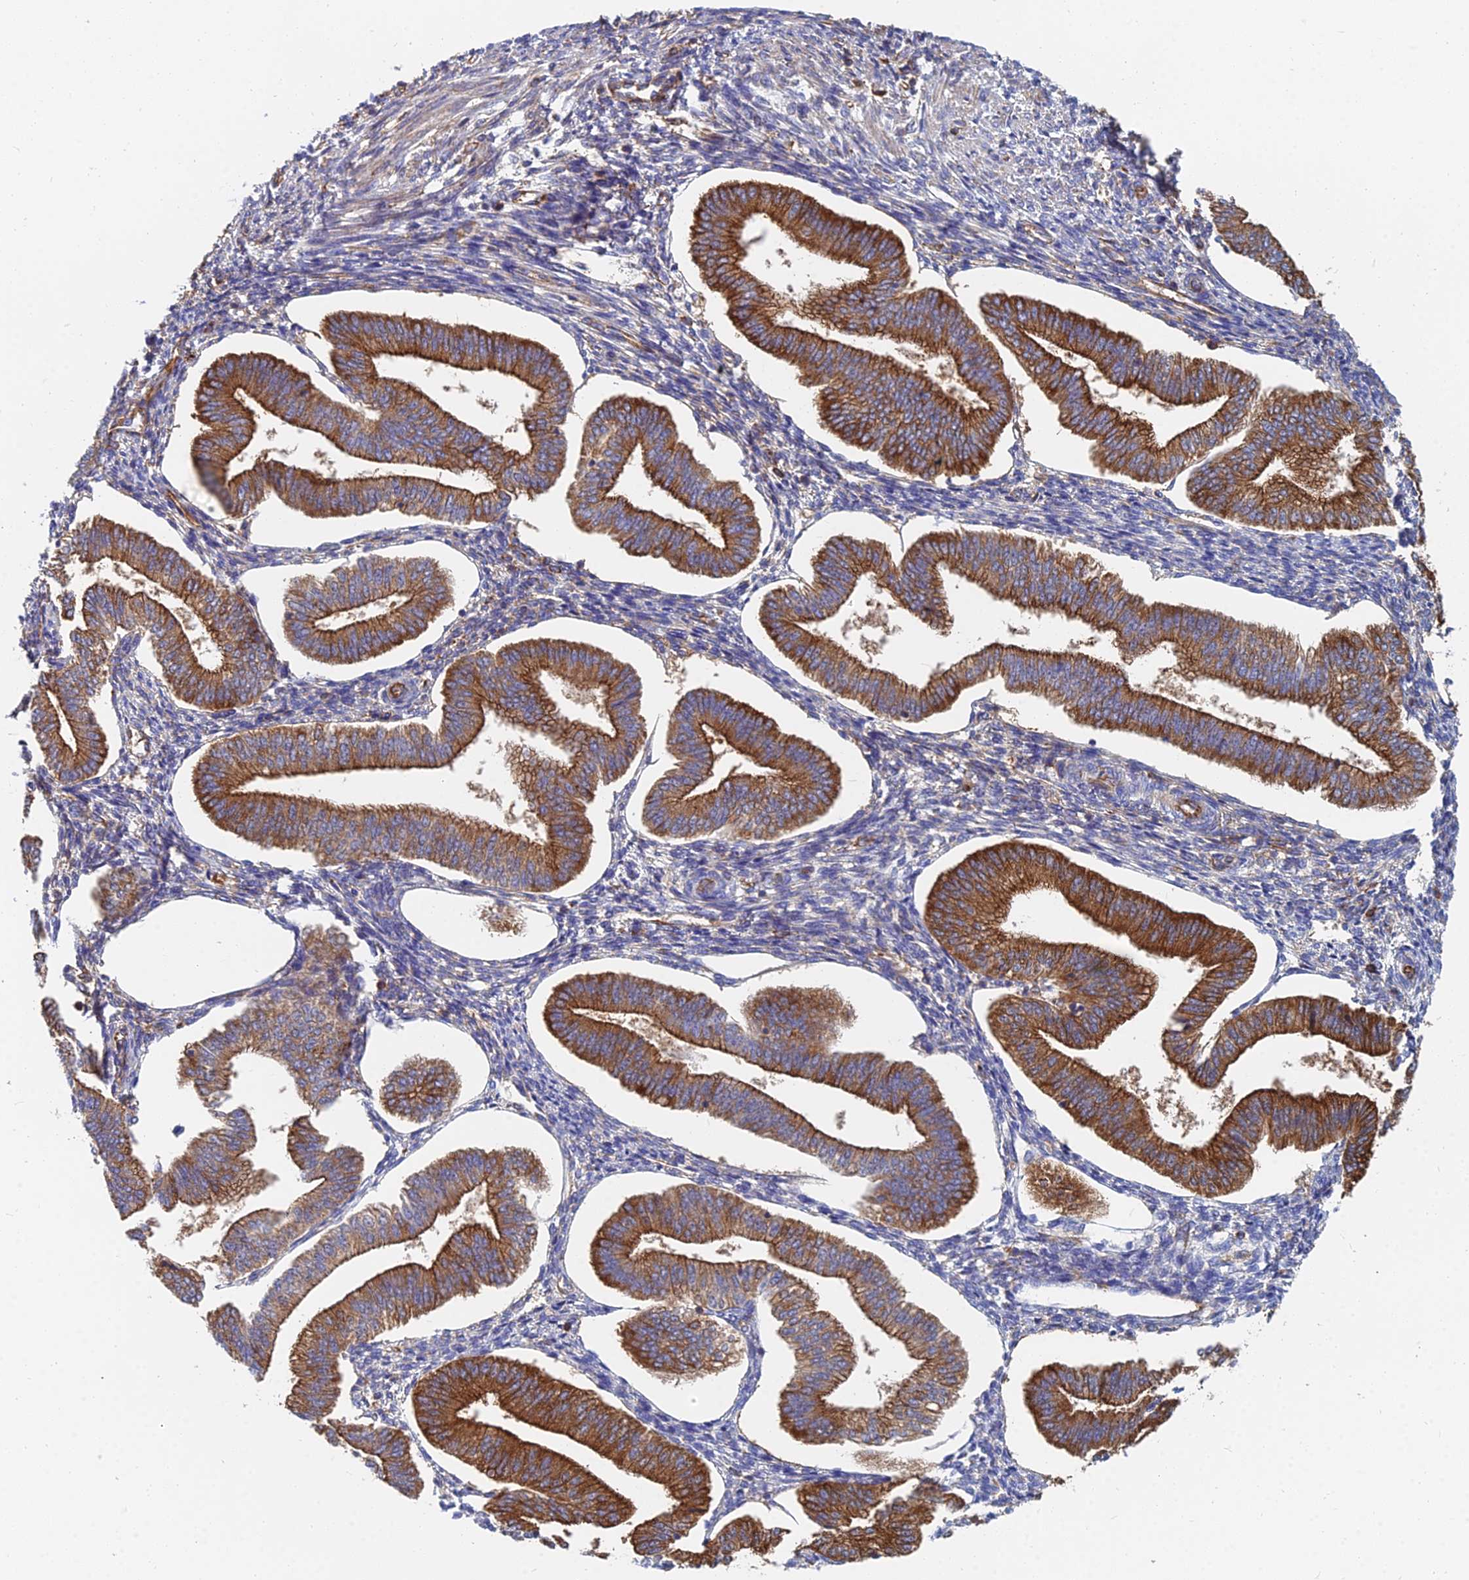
{"staining": {"intensity": "moderate", "quantity": "25%-75%", "location": "cytoplasmic/membranous"}, "tissue": "endometrium", "cell_type": "Cells in endometrial stroma", "image_type": "normal", "snomed": [{"axis": "morphology", "description": "Normal tissue, NOS"}, {"axis": "topography", "description": "Endometrium"}], "caption": "Moderate cytoplasmic/membranous staining is present in about 25%-75% of cells in endometrial stroma in unremarkable endometrium. The staining was performed using DAB (3,3'-diaminobenzidine) to visualize the protein expression in brown, while the nuclei were stained in blue with hematoxylin (Magnification: 20x).", "gene": "FFAR3", "patient": {"sex": "female", "age": 34}}